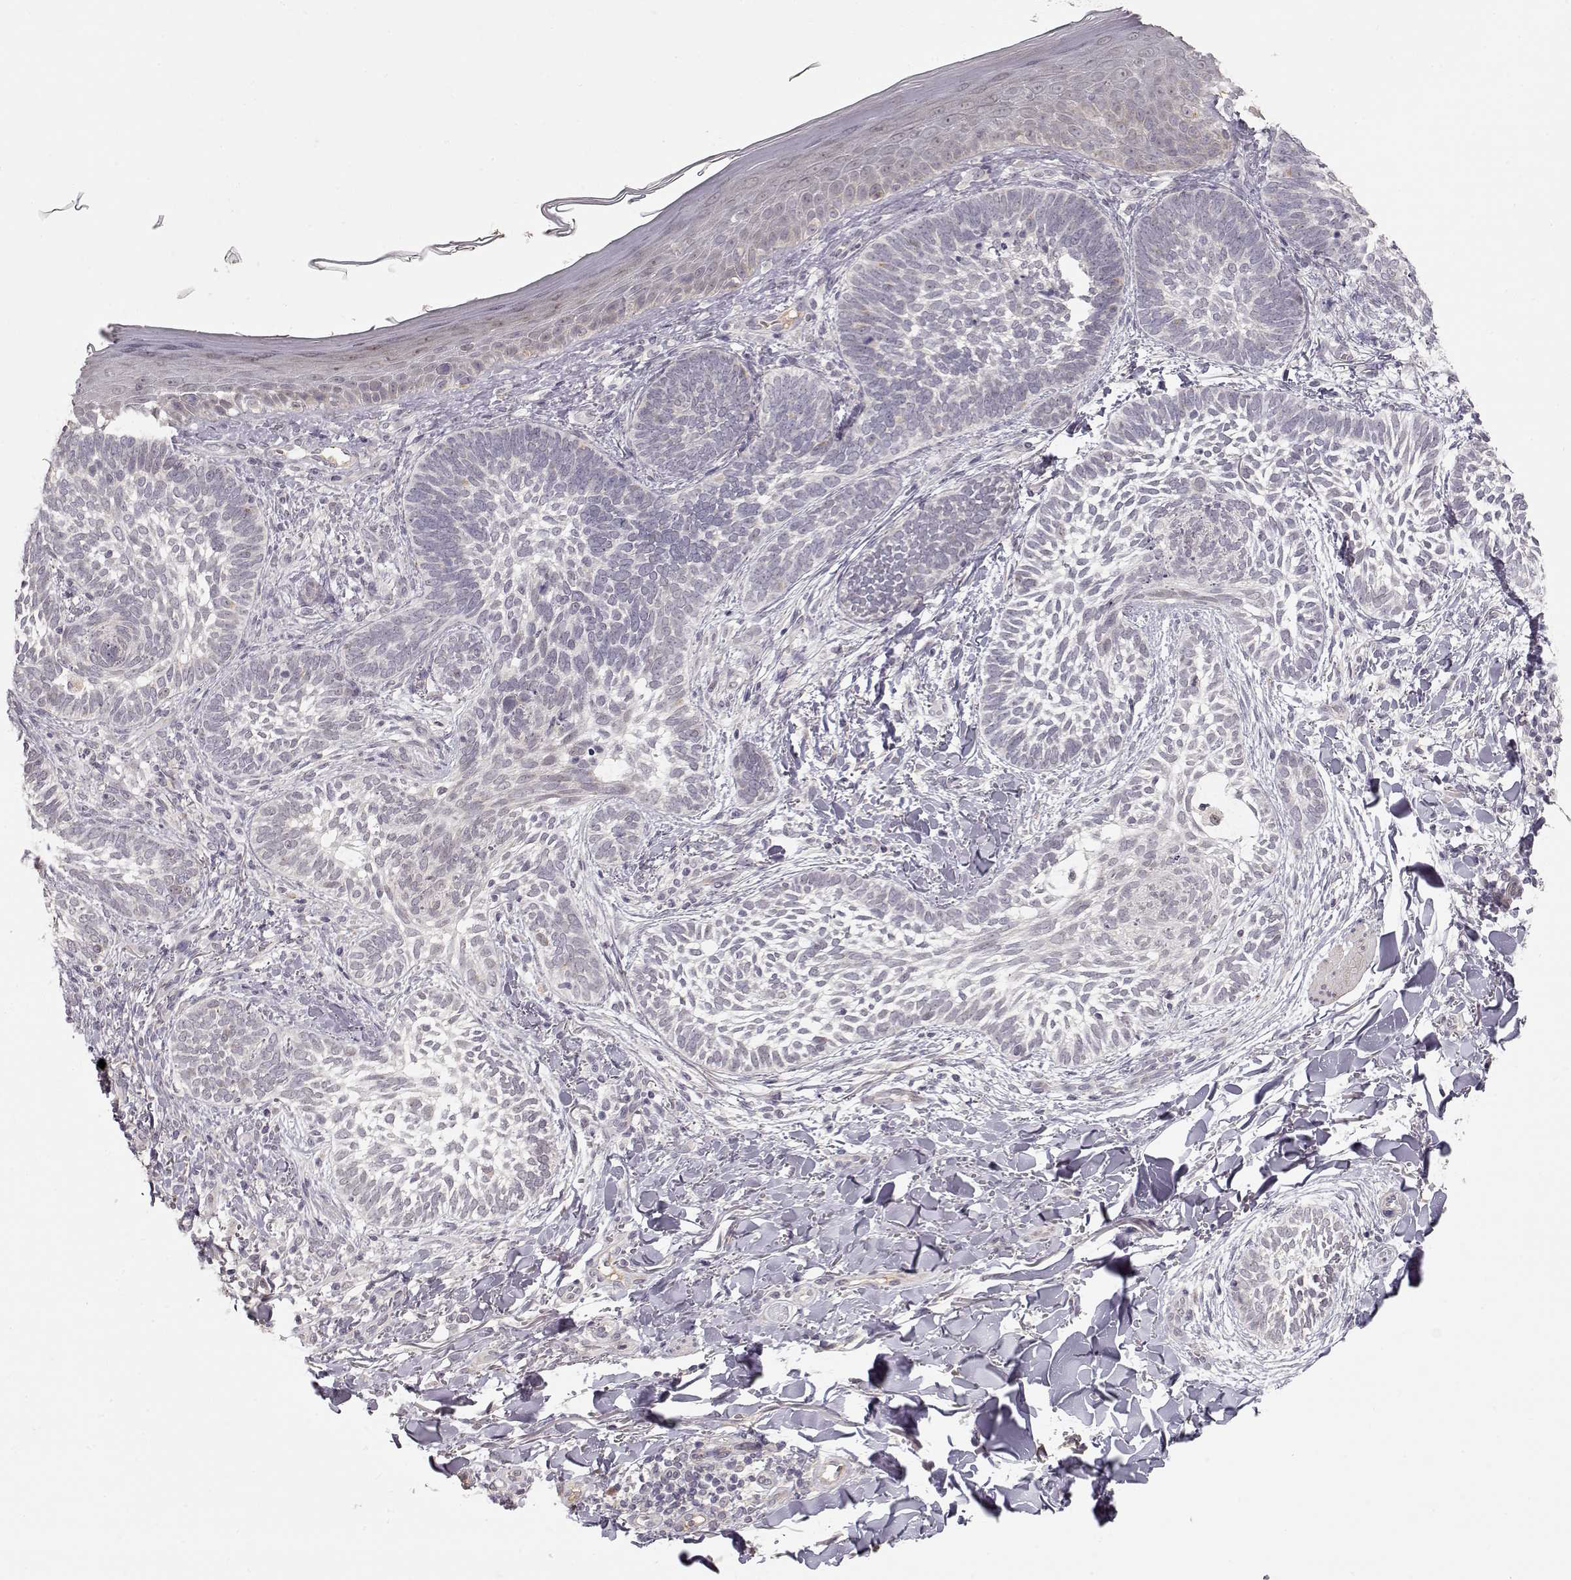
{"staining": {"intensity": "negative", "quantity": "none", "location": "none"}, "tissue": "skin cancer", "cell_type": "Tumor cells", "image_type": "cancer", "snomed": [{"axis": "morphology", "description": "Normal tissue, NOS"}, {"axis": "morphology", "description": "Basal cell carcinoma"}, {"axis": "topography", "description": "Skin"}], "caption": "A micrograph of skin basal cell carcinoma stained for a protein reveals no brown staining in tumor cells.", "gene": "PNMT", "patient": {"sex": "male", "age": 46}}